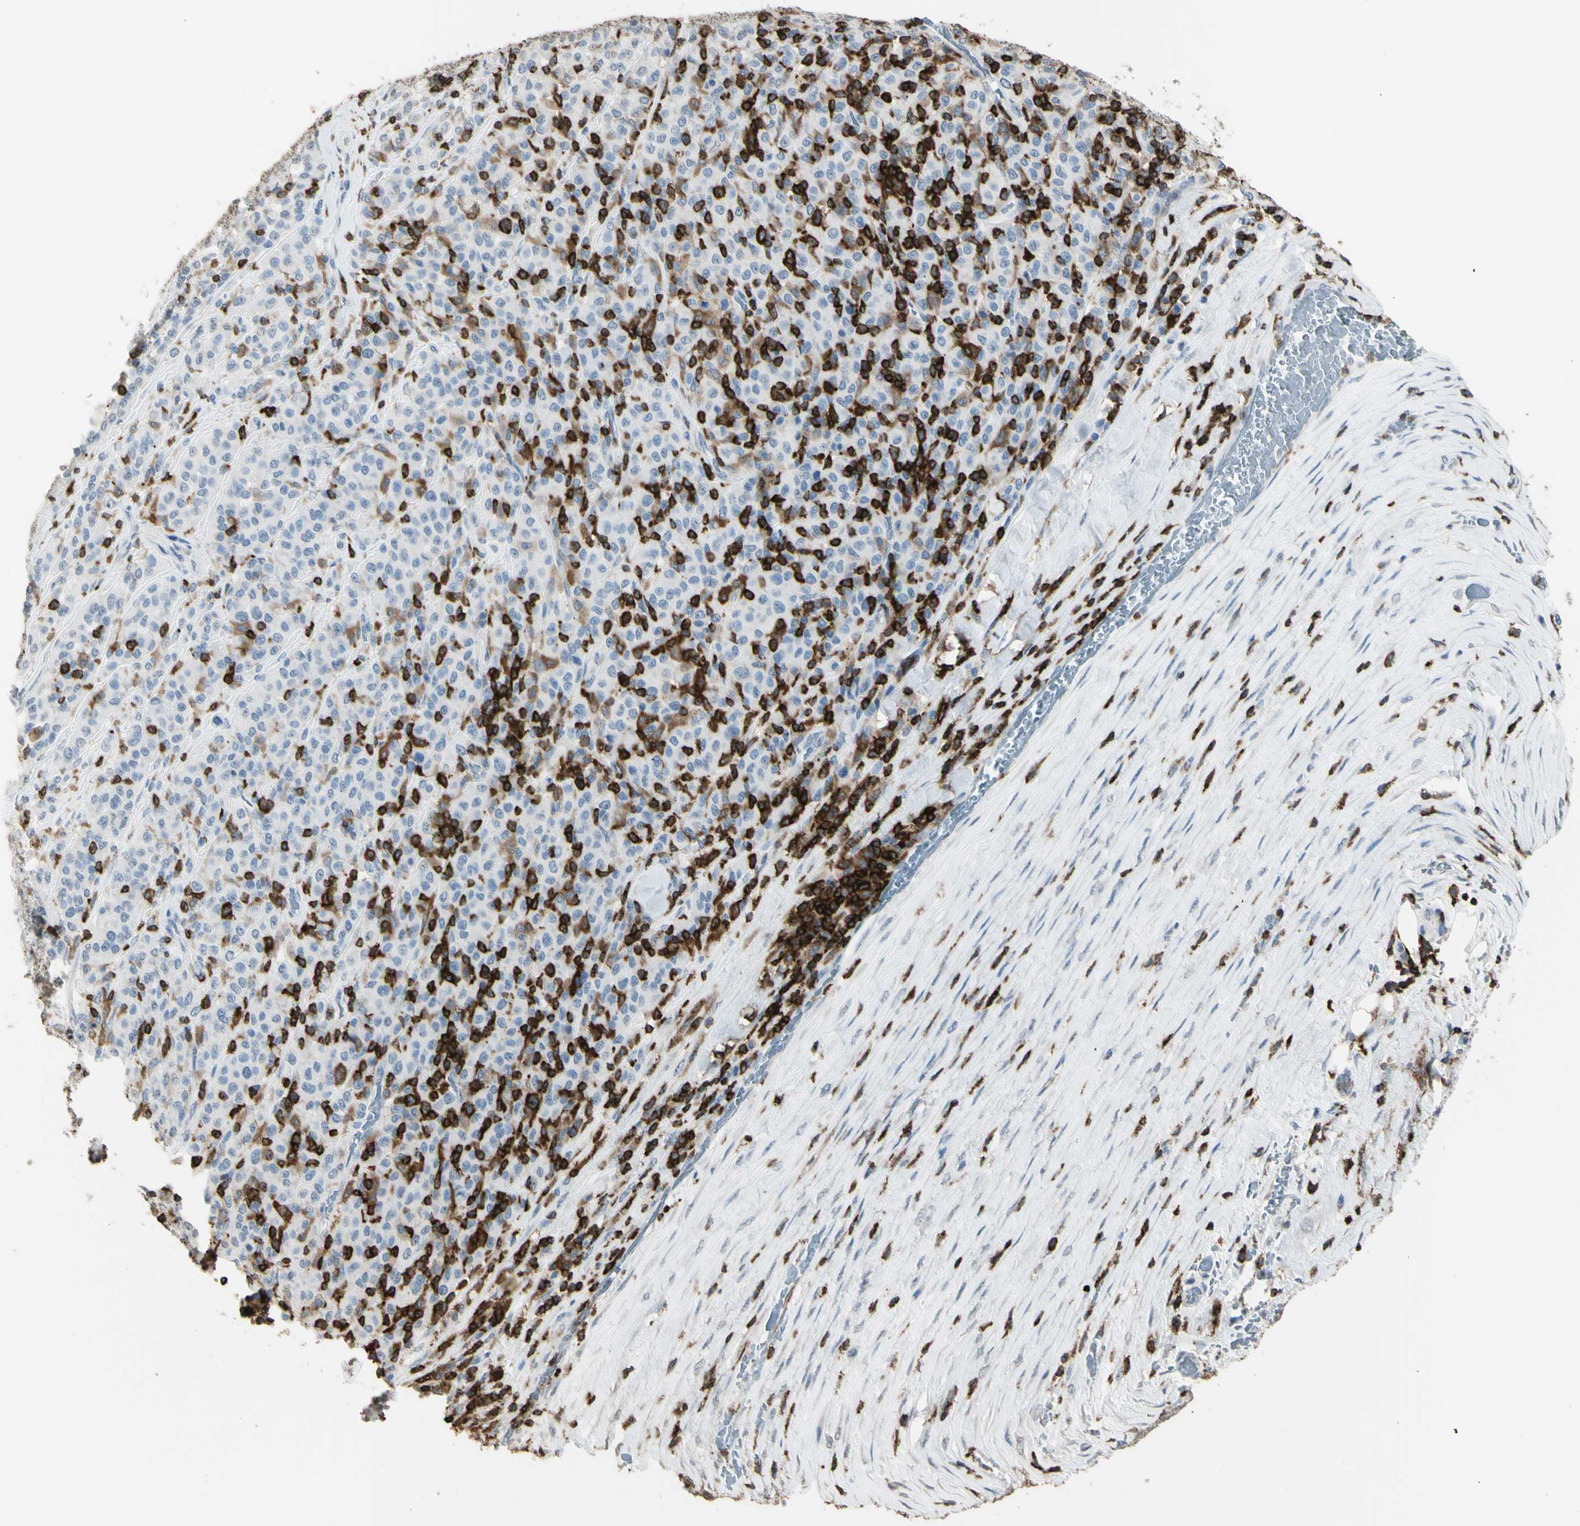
{"staining": {"intensity": "negative", "quantity": "none", "location": "none"}, "tissue": "melanoma", "cell_type": "Tumor cells", "image_type": "cancer", "snomed": [{"axis": "morphology", "description": "Malignant melanoma, Metastatic site"}, {"axis": "topography", "description": "Pancreas"}], "caption": "The IHC image has no significant expression in tumor cells of melanoma tissue. (DAB (3,3'-diaminobenzidine) immunohistochemistry (IHC), high magnification).", "gene": "PSTPIP1", "patient": {"sex": "female", "age": 30}}